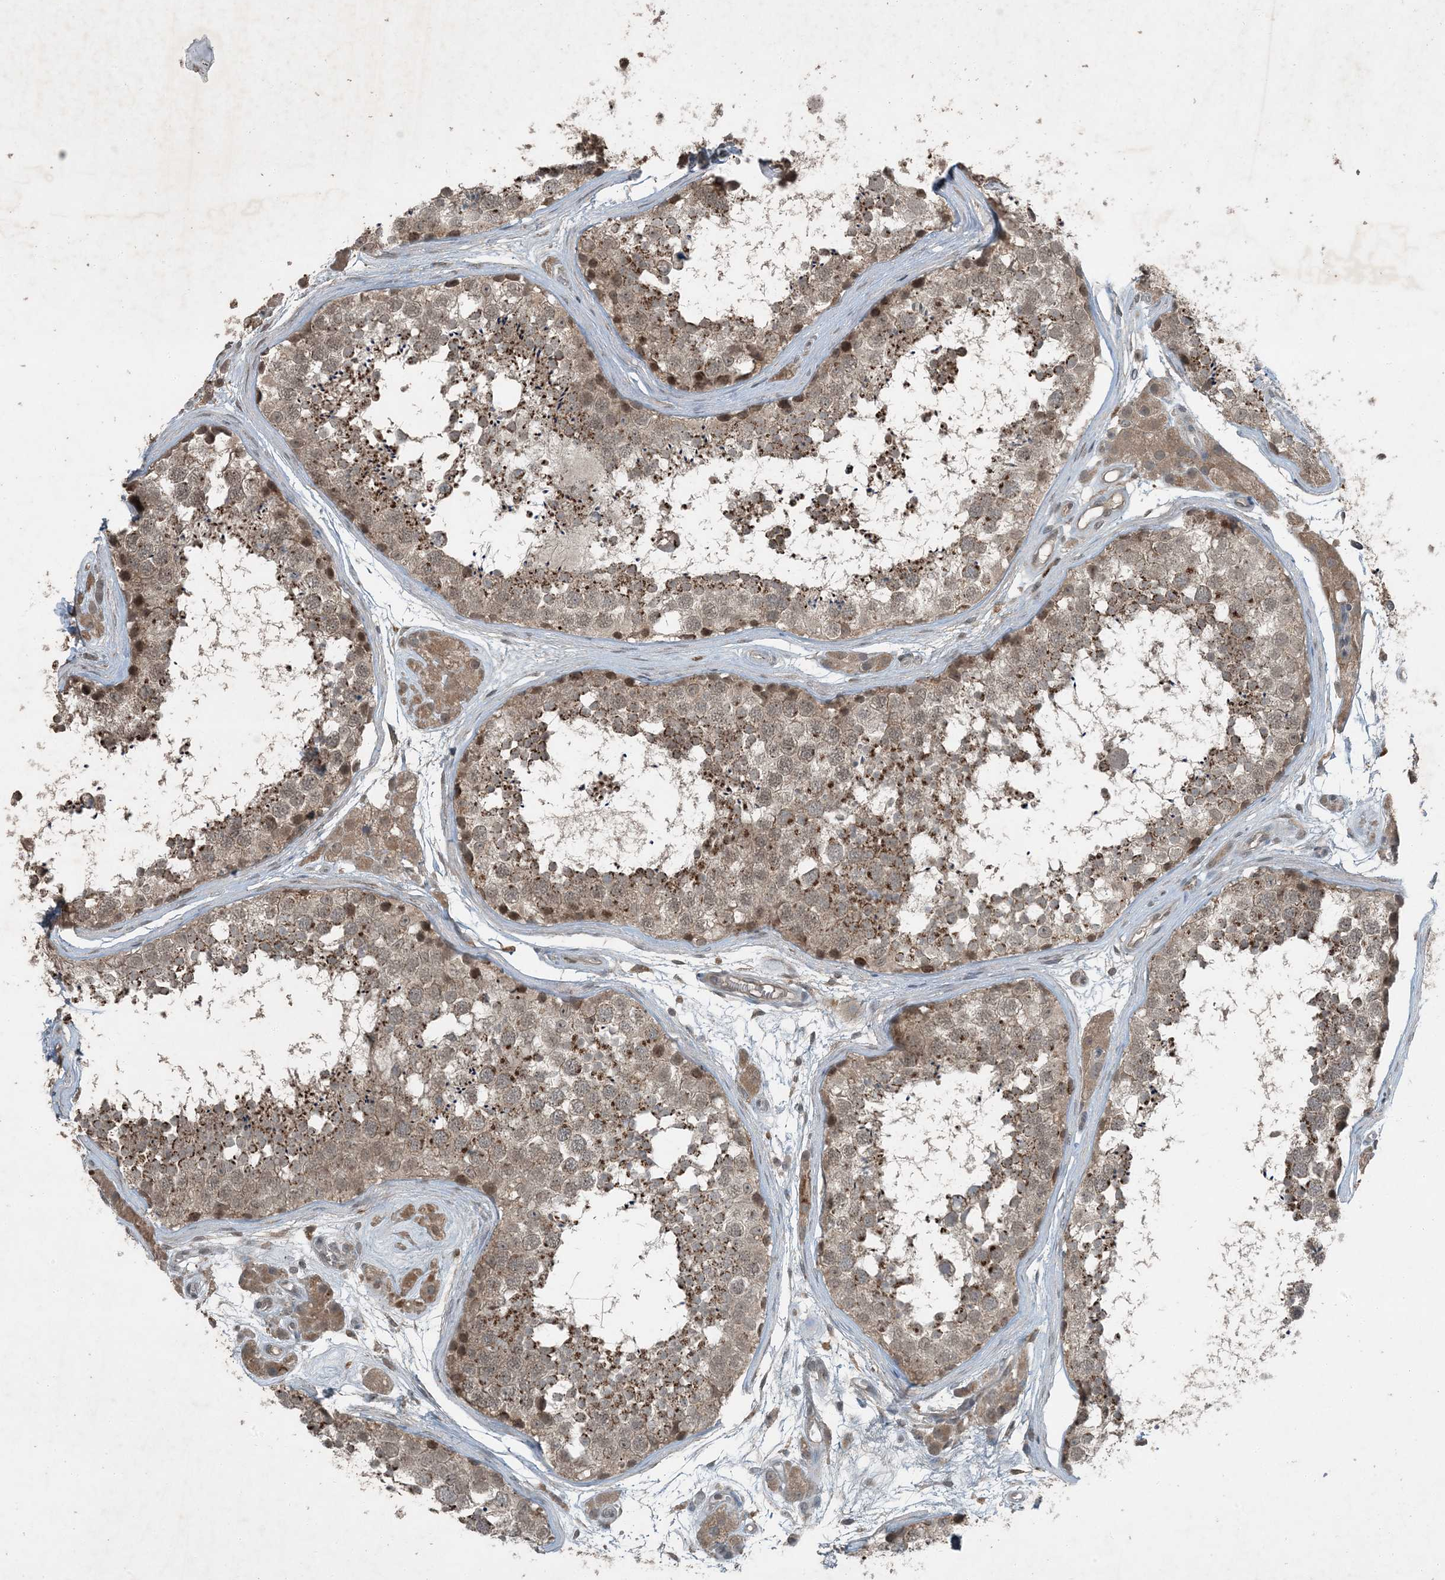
{"staining": {"intensity": "weak", "quantity": "25%-75%", "location": "cytoplasmic/membranous"}, "tissue": "testis", "cell_type": "Cells in seminiferous ducts", "image_type": "normal", "snomed": [{"axis": "morphology", "description": "Normal tissue, NOS"}, {"axis": "topography", "description": "Testis"}], "caption": "Immunohistochemical staining of benign human testis displays weak cytoplasmic/membranous protein positivity in approximately 25%-75% of cells in seminiferous ducts.", "gene": "MDN1", "patient": {"sex": "male", "age": 56}}